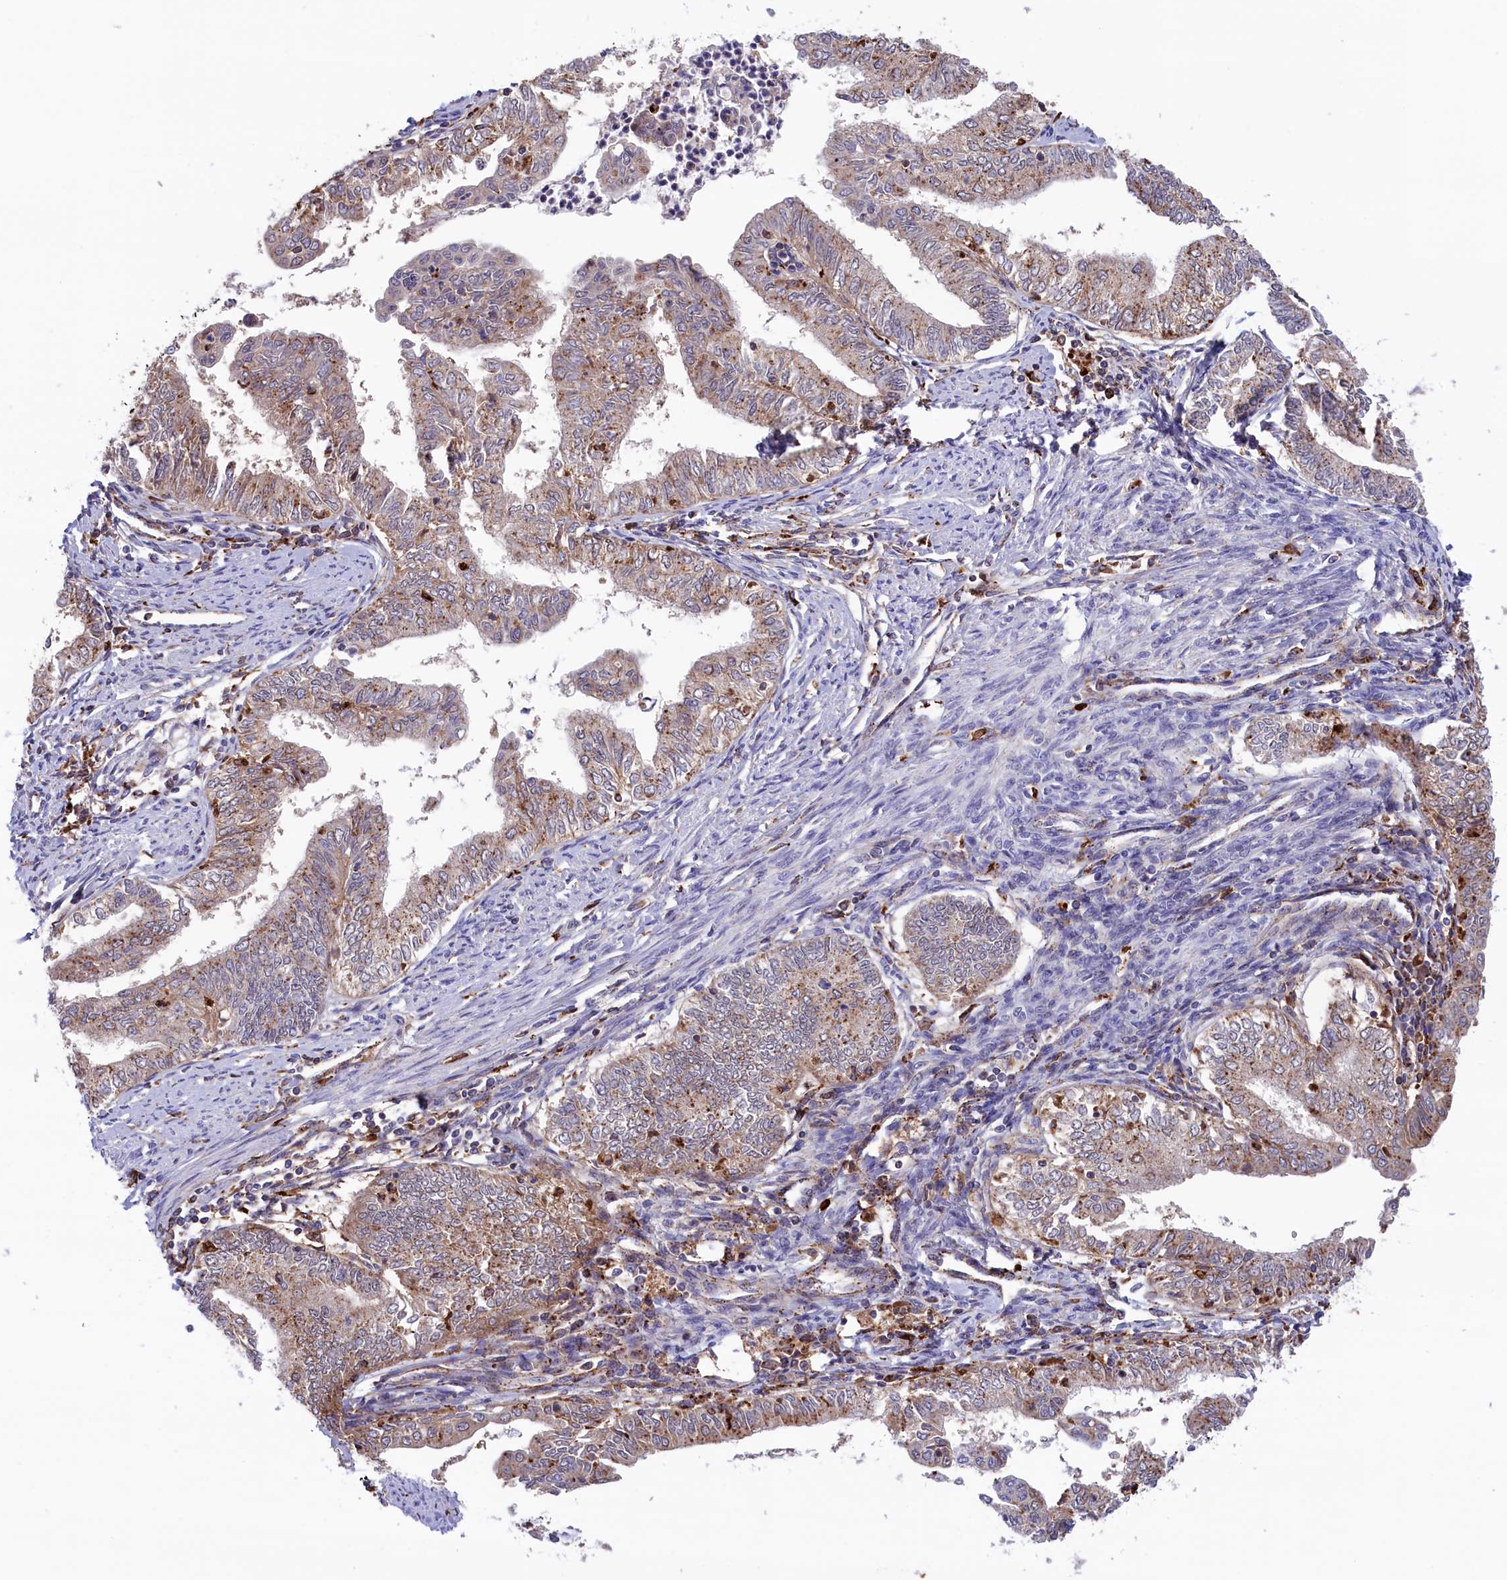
{"staining": {"intensity": "moderate", "quantity": "<25%", "location": "cytoplasmic/membranous"}, "tissue": "endometrial cancer", "cell_type": "Tumor cells", "image_type": "cancer", "snomed": [{"axis": "morphology", "description": "Adenocarcinoma, NOS"}, {"axis": "topography", "description": "Endometrium"}], "caption": "Protein staining demonstrates moderate cytoplasmic/membranous staining in approximately <25% of tumor cells in endometrial cancer.", "gene": "MAN2B1", "patient": {"sex": "female", "age": 66}}